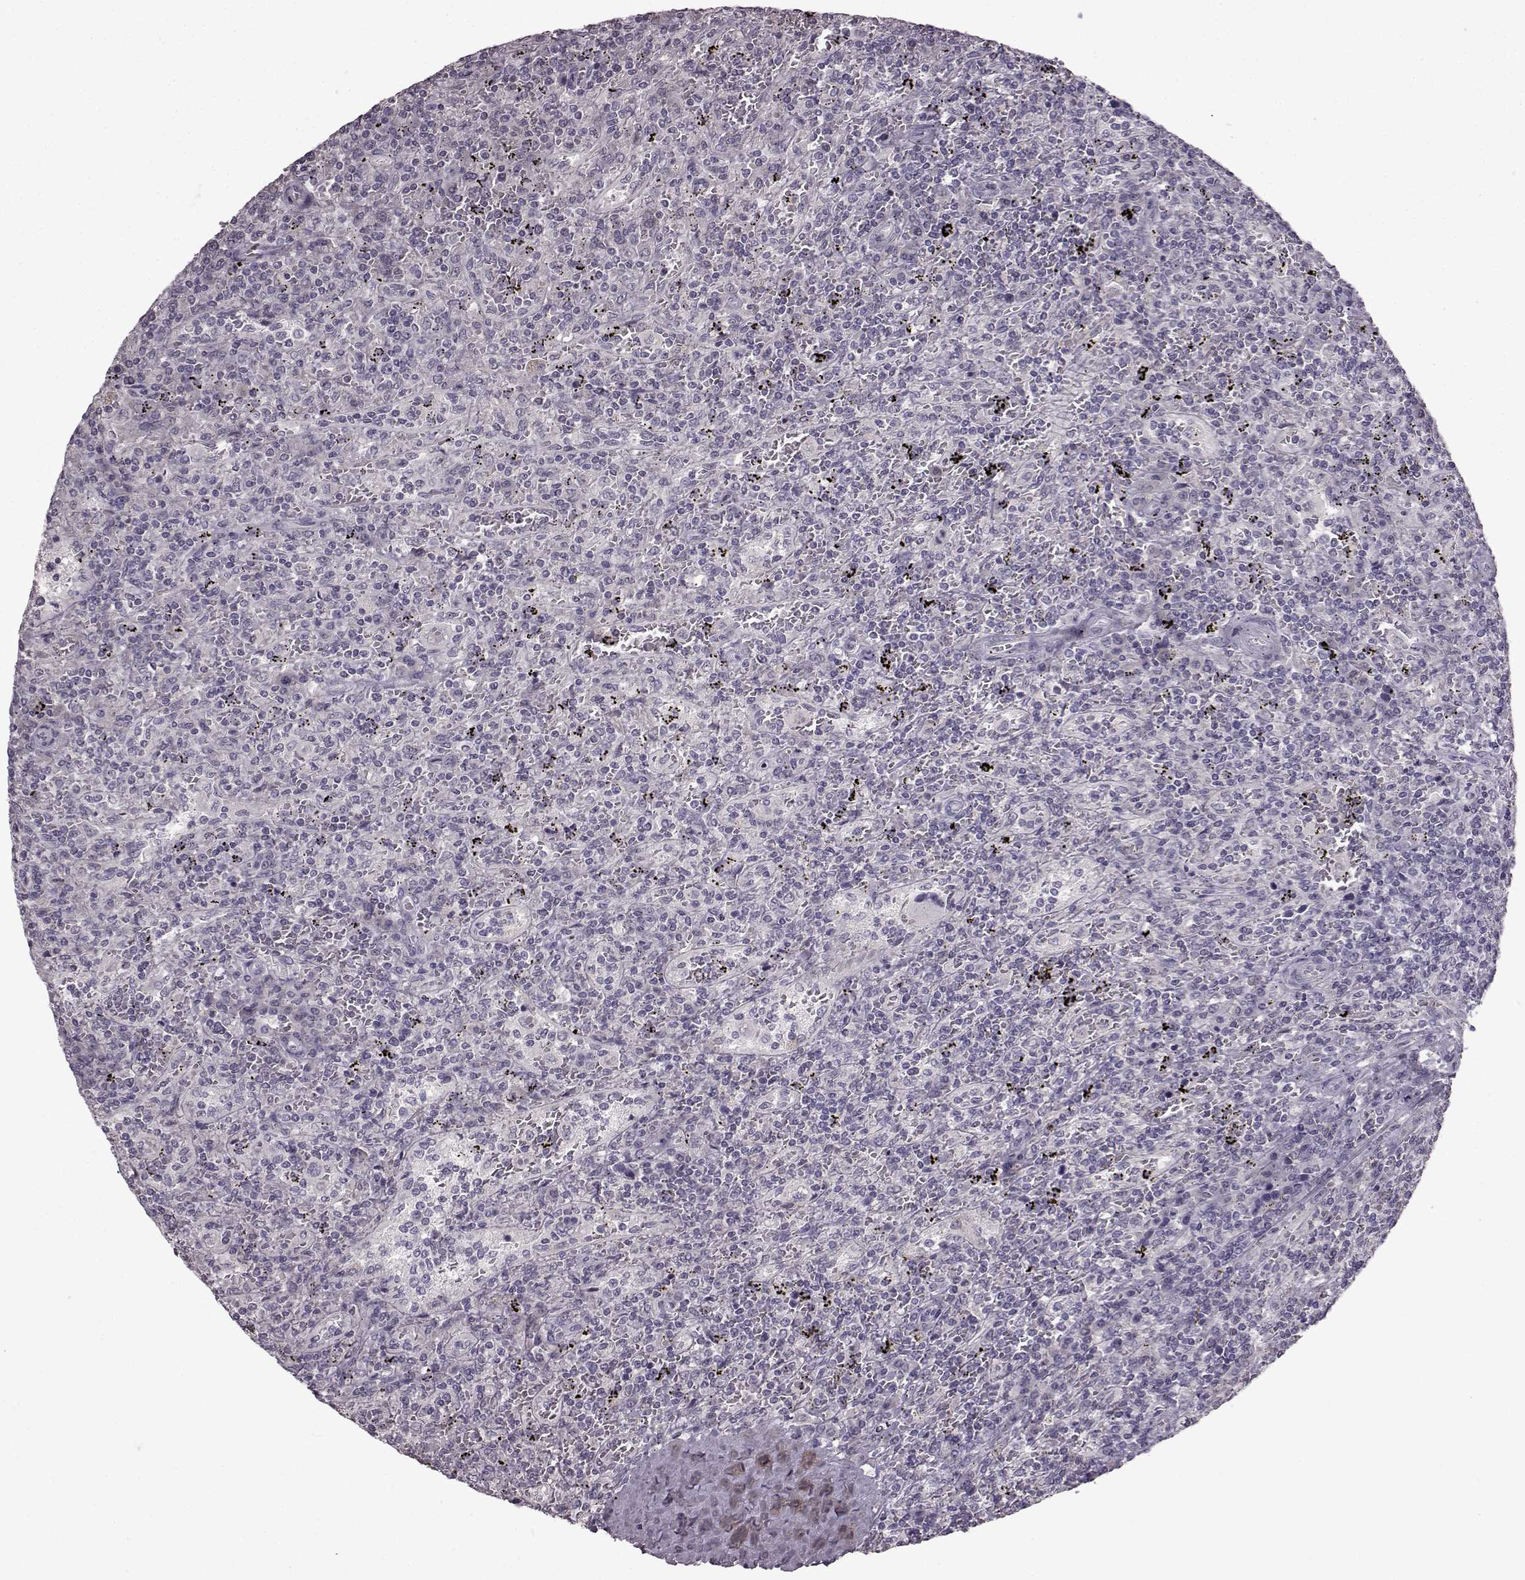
{"staining": {"intensity": "negative", "quantity": "none", "location": "none"}, "tissue": "lymphoma", "cell_type": "Tumor cells", "image_type": "cancer", "snomed": [{"axis": "morphology", "description": "Malignant lymphoma, non-Hodgkin's type, Low grade"}, {"axis": "topography", "description": "Spleen"}], "caption": "The micrograph displays no staining of tumor cells in lymphoma. (DAB (3,3'-diaminobenzidine) immunohistochemistry (IHC), high magnification).", "gene": "LHB", "patient": {"sex": "male", "age": 62}}